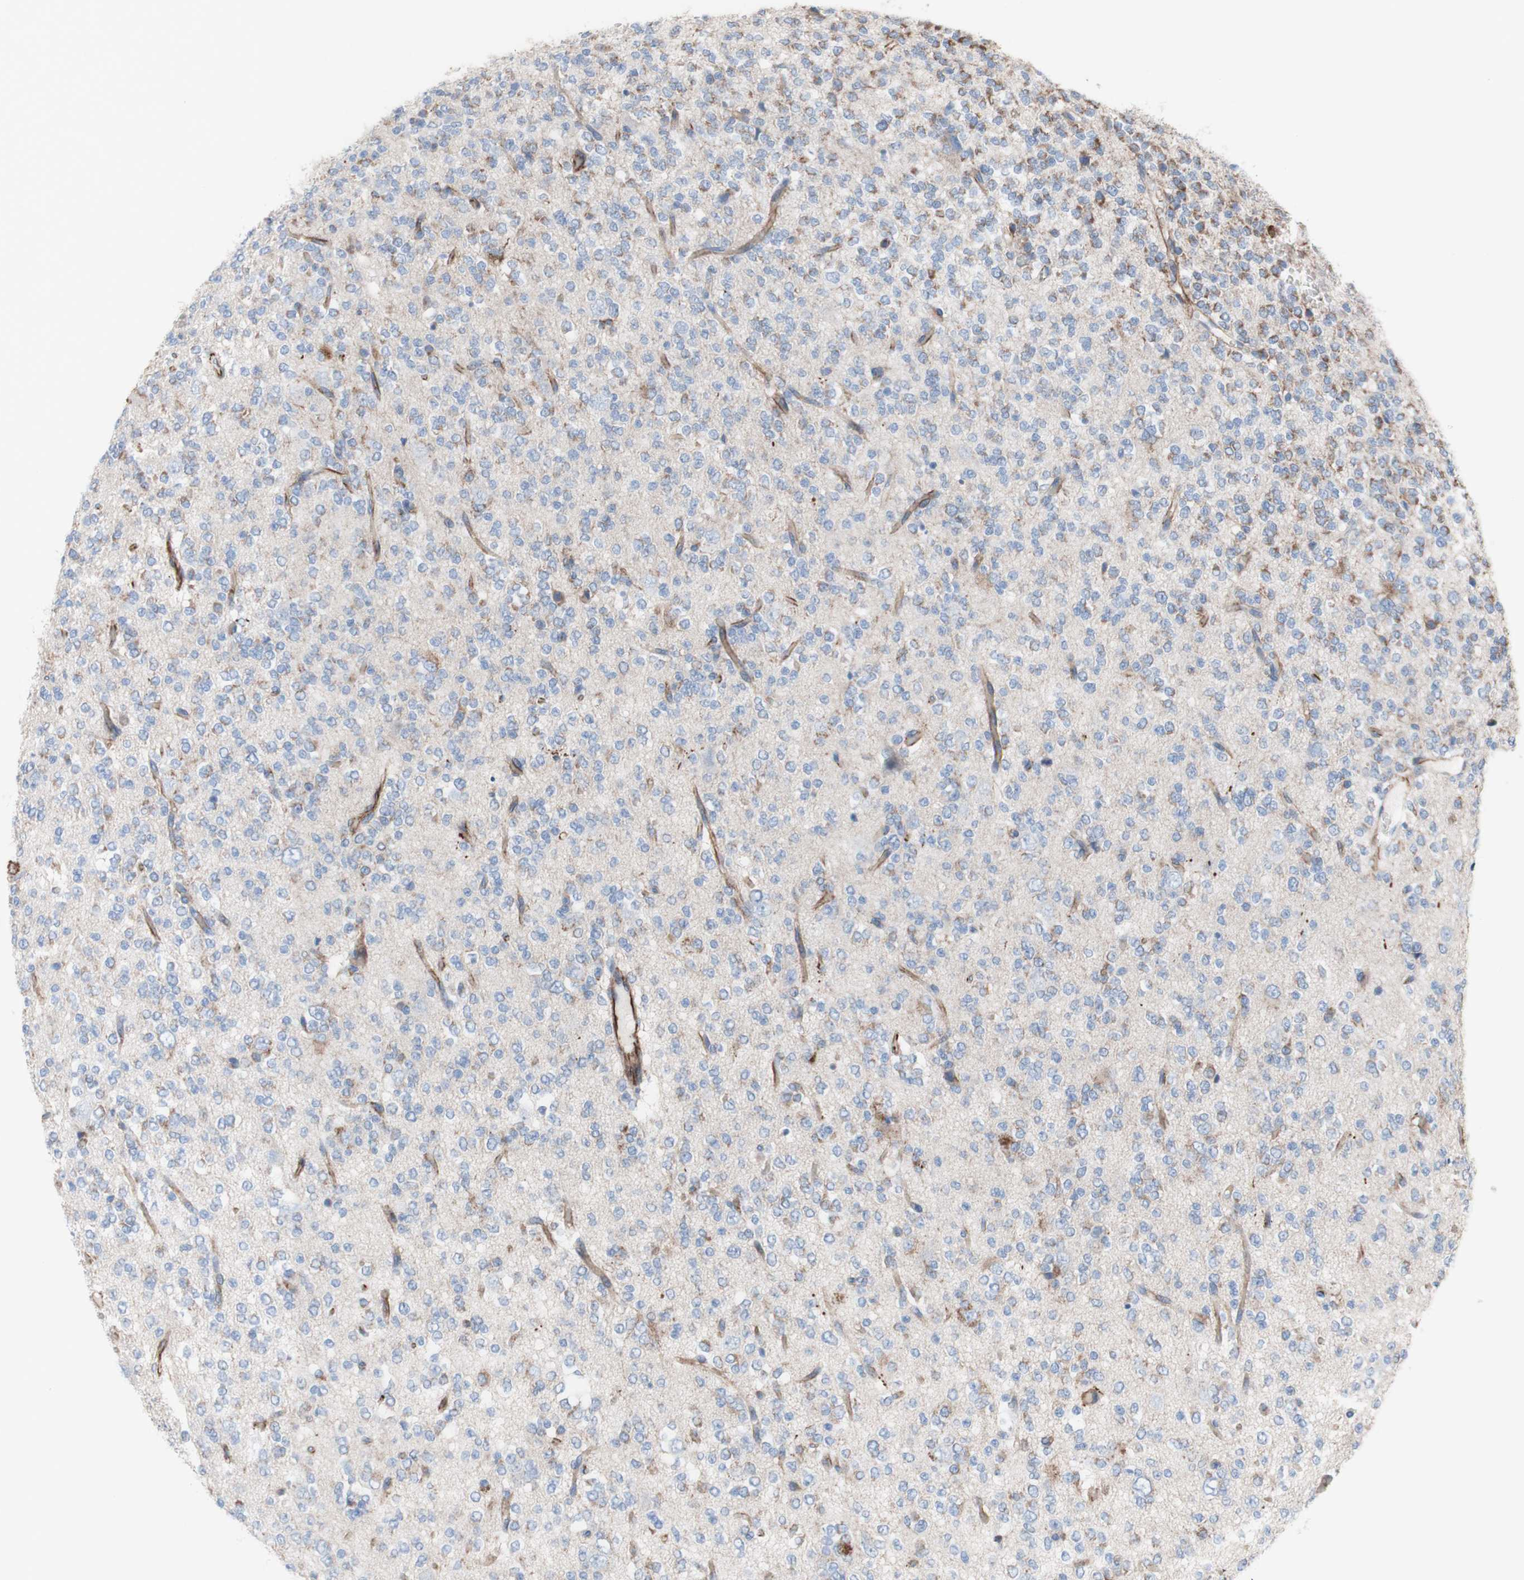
{"staining": {"intensity": "weak", "quantity": "<25%", "location": "cytoplasmic/membranous"}, "tissue": "glioma", "cell_type": "Tumor cells", "image_type": "cancer", "snomed": [{"axis": "morphology", "description": "Glioma, malignant, Low grade"}, {"axis": "topography", "description": "Brain"}], "caption": "Immunohistochemistry histopathology image of glioma stained for a protein (brown), which displays no positivity in tumor cells.", "gene": "AGPAT5", "patient": {"sex": "male", "age": 38}}